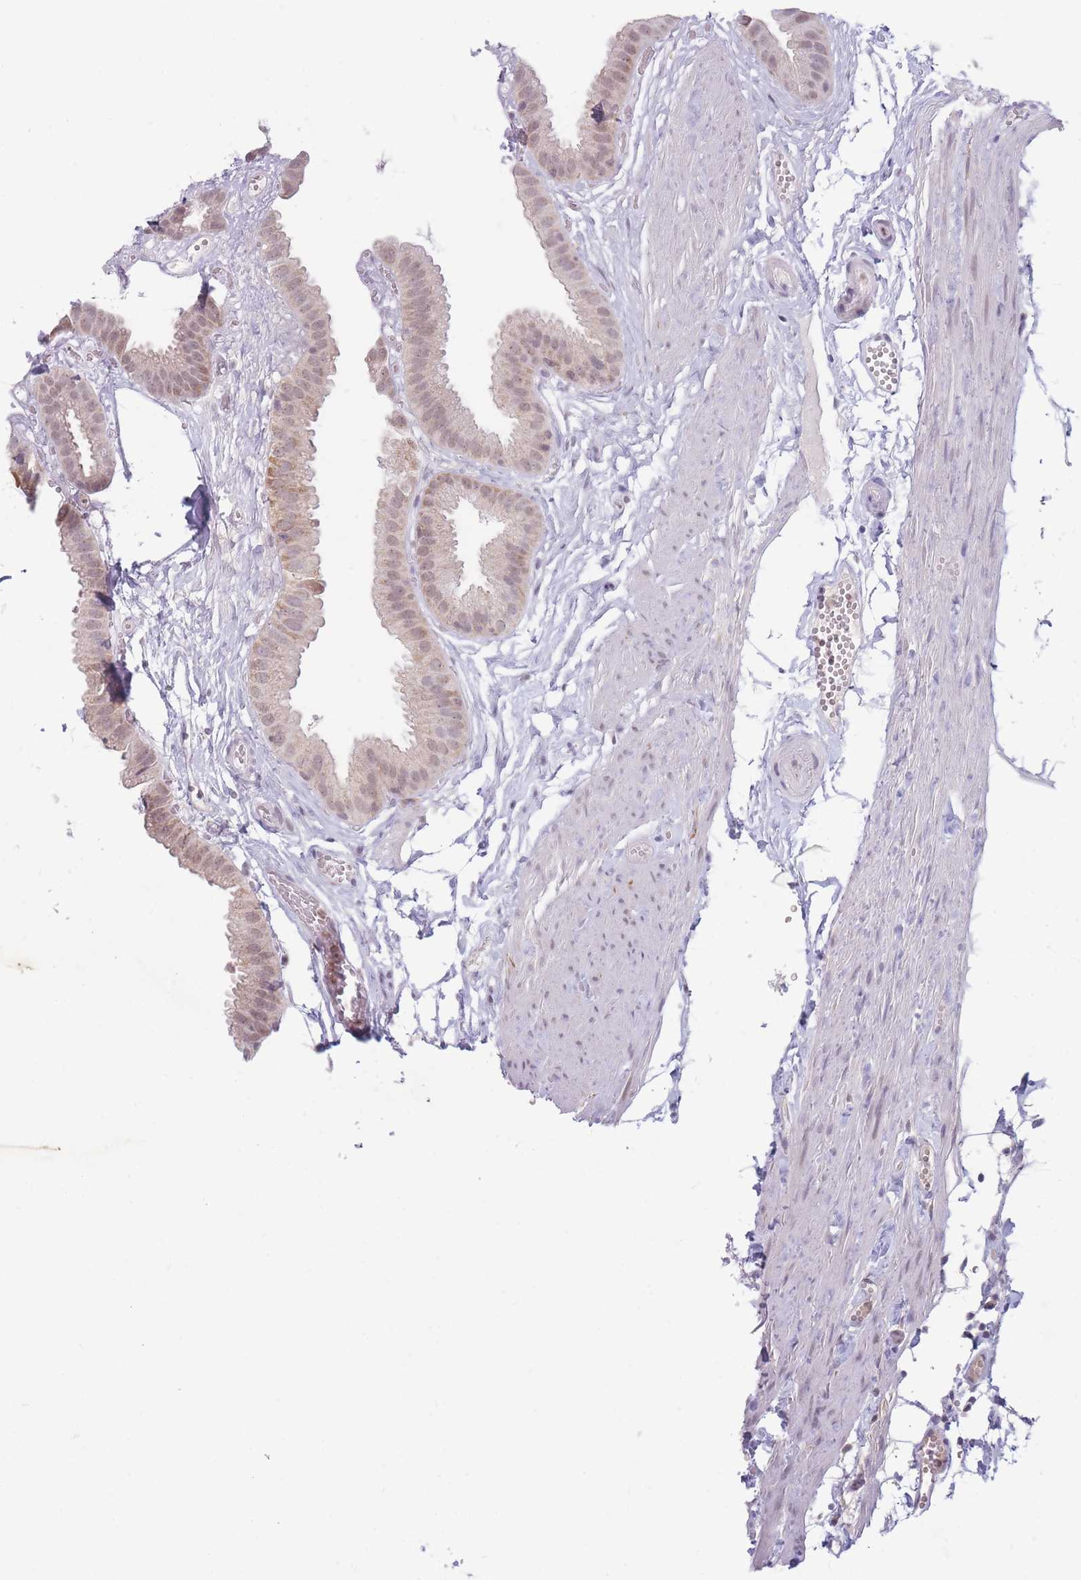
{"staining": {"intensity": "weak", "quantity": "25%-75%", "location": "nuclear"}, "tissue": "gallbladder", "cell_type": "Glandular cells", "image_type": "normal", "snomed": [{"axis": "morphology", "description": "Normal tissue, NOS"}, {"axis": "topography", "description": "Gallbladder"}], "caption": "A histopathology image showing weak nuclear staining in about 25%-75% of glandular cells in normal gallbladder, as visualized by brown immunohistochemical staining.", "gene": "ARID3B", "patient": {"sex": "female", "age": 61}}